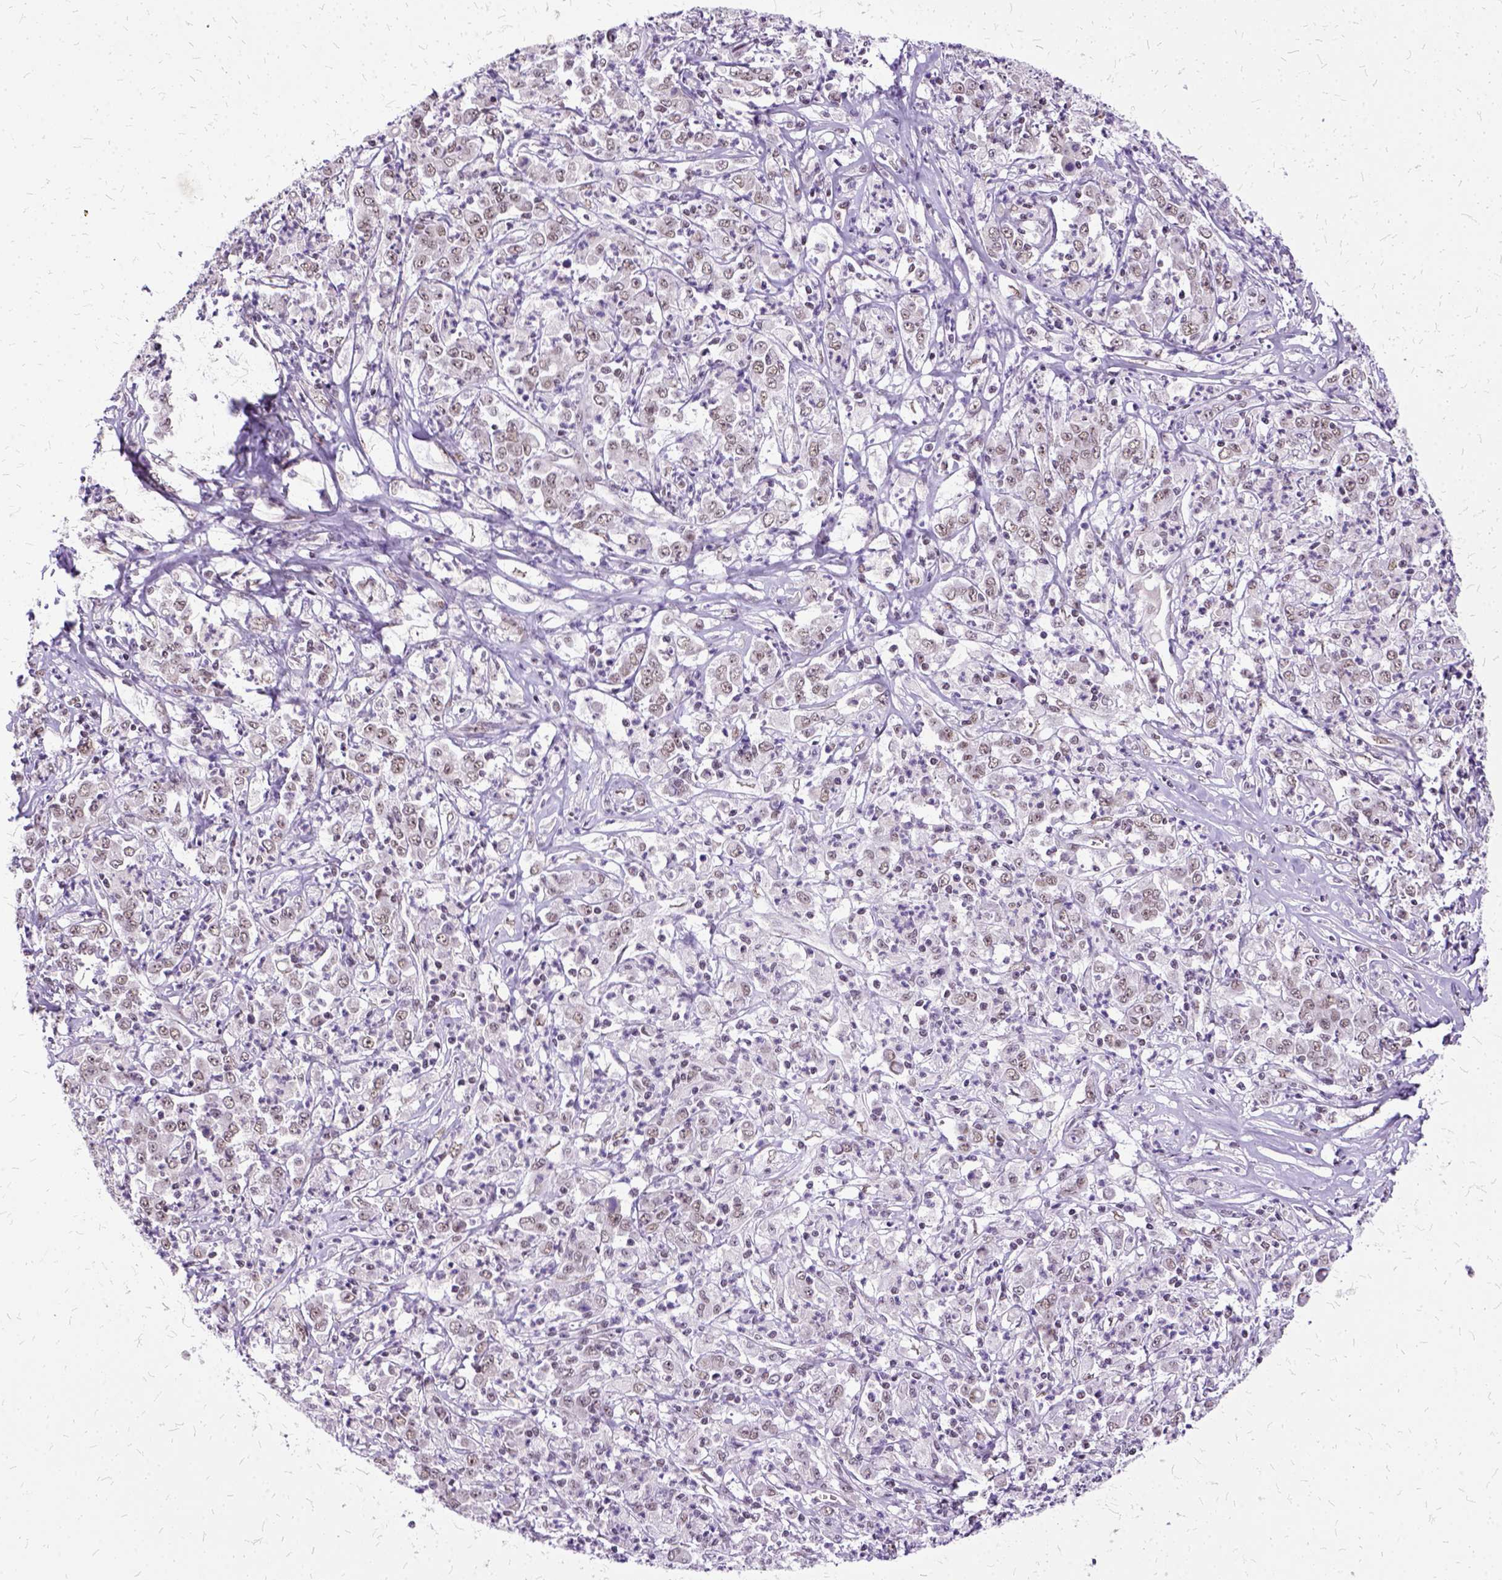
{"staining": {"intensity": "weak", "quantity": ">75%", "location": "nuclear"}, "tissue": "stomach cancer", "cell_type": "Tumor cells", "image_type": "cancer", "snomed": [{"axis": "morphology", "description": "Adenocarcinoma, NOS"}, {"axis": "topography", "description": "Stomach, lower"}], "caption": "Weak nuclear staining for a protein is present in about >75% of tumor cells of stomach cancer (adenocarcinoma) using immunohistochemistry.", "gene": "SETD1A", "patient": {"sex": "female", "age": 71}}